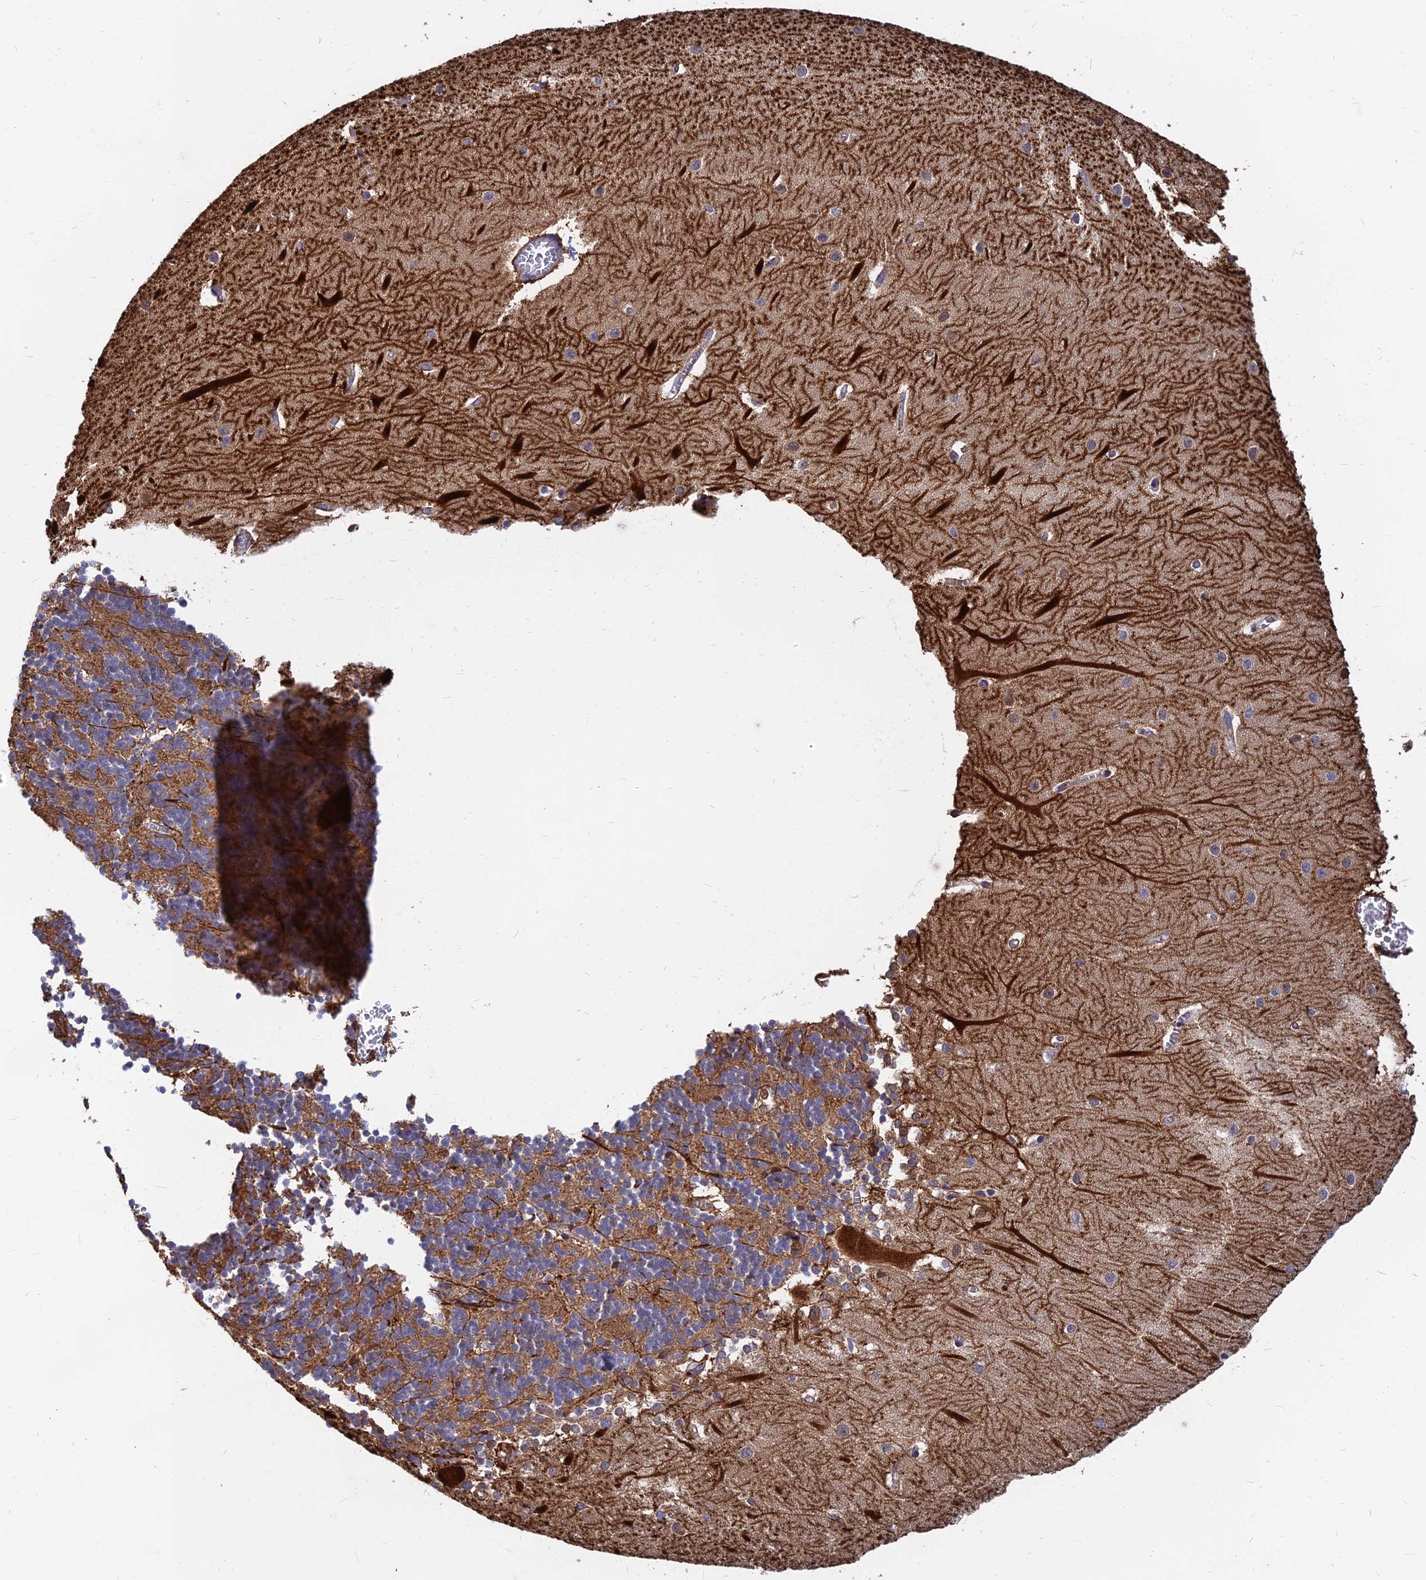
{"staining": {"intensity": "weak", "quantity": "<25%", "location": "cytoplasmic/membranous"}, "tissue": "cerebellum", "cell_type": "Cells in granular layer", "image_type": "normal", "snomed": [{"axis": "morphology", "description": "Normal tissue, NOS"}, {"axis": "topography", "description": "Cerebellum"}], "caption": "IHC image of unremarkable cerebellum: human cerebellum stained with DAB (3,3'-diaminobenzidine) shows no significant protein expression in cells in granular layer. Nuclei are stained in blue.", "gene": "B3GALT4", "patient": {"sex": "male", "age": 37}}